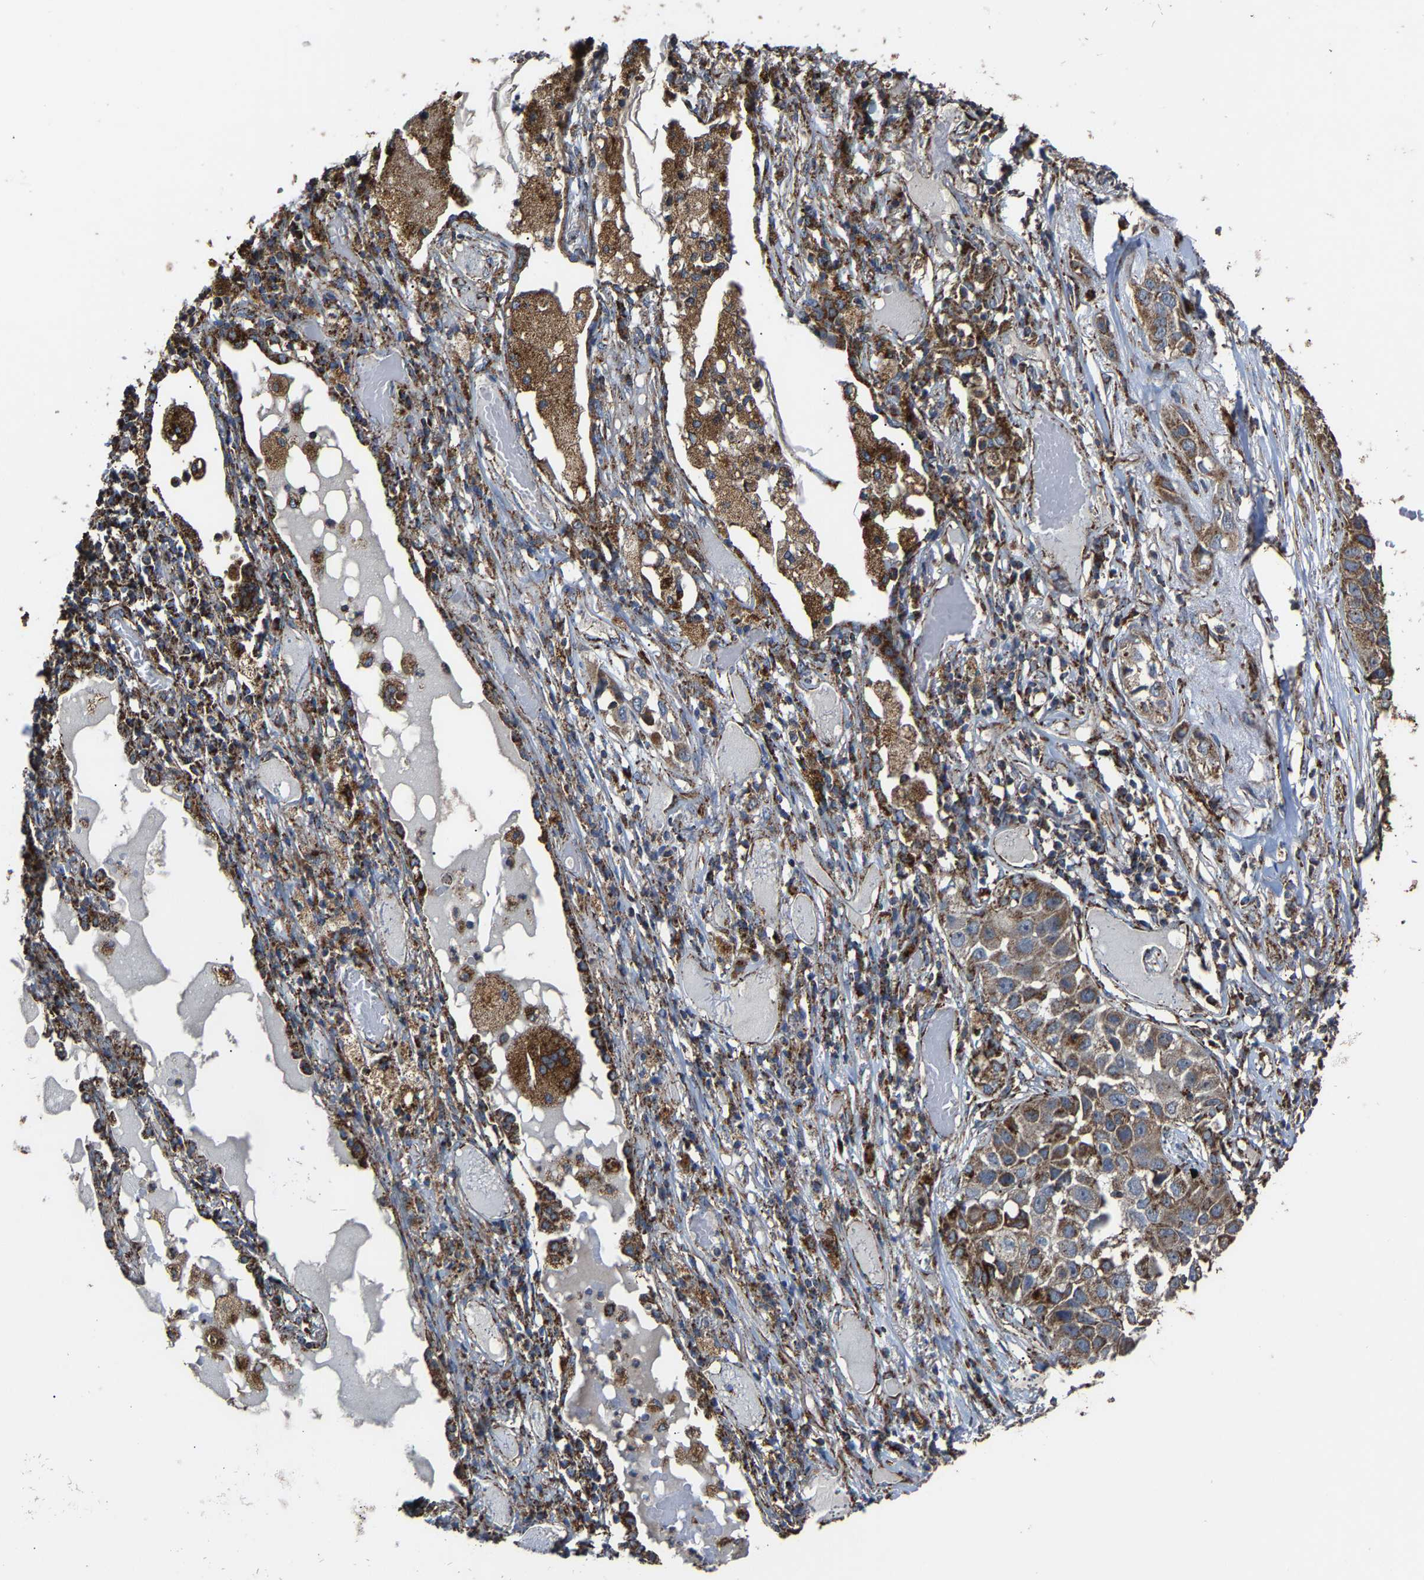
{"staining": {"intensity": "moderate", "quantity": ">75%", "location": "cytoplasmic/membranous"}, "tissue": "lung cancer", "cell_type": "Tumor cells", "image_type": "cancer", "snomed": [{"axis": "morphology", "description": "Squamous cell carcinoma, NOS"}, {"axis": "topography", "description": "Lung"}], "caption": "Protein expression by IHC shows moderate cytoplasmic/membranous staining in approximately >75% of tumor cells in lung cancer (squamous cell carcinoma).", "gene": "NDUFV3", "patient": {"sex": "male", "age": 71}}